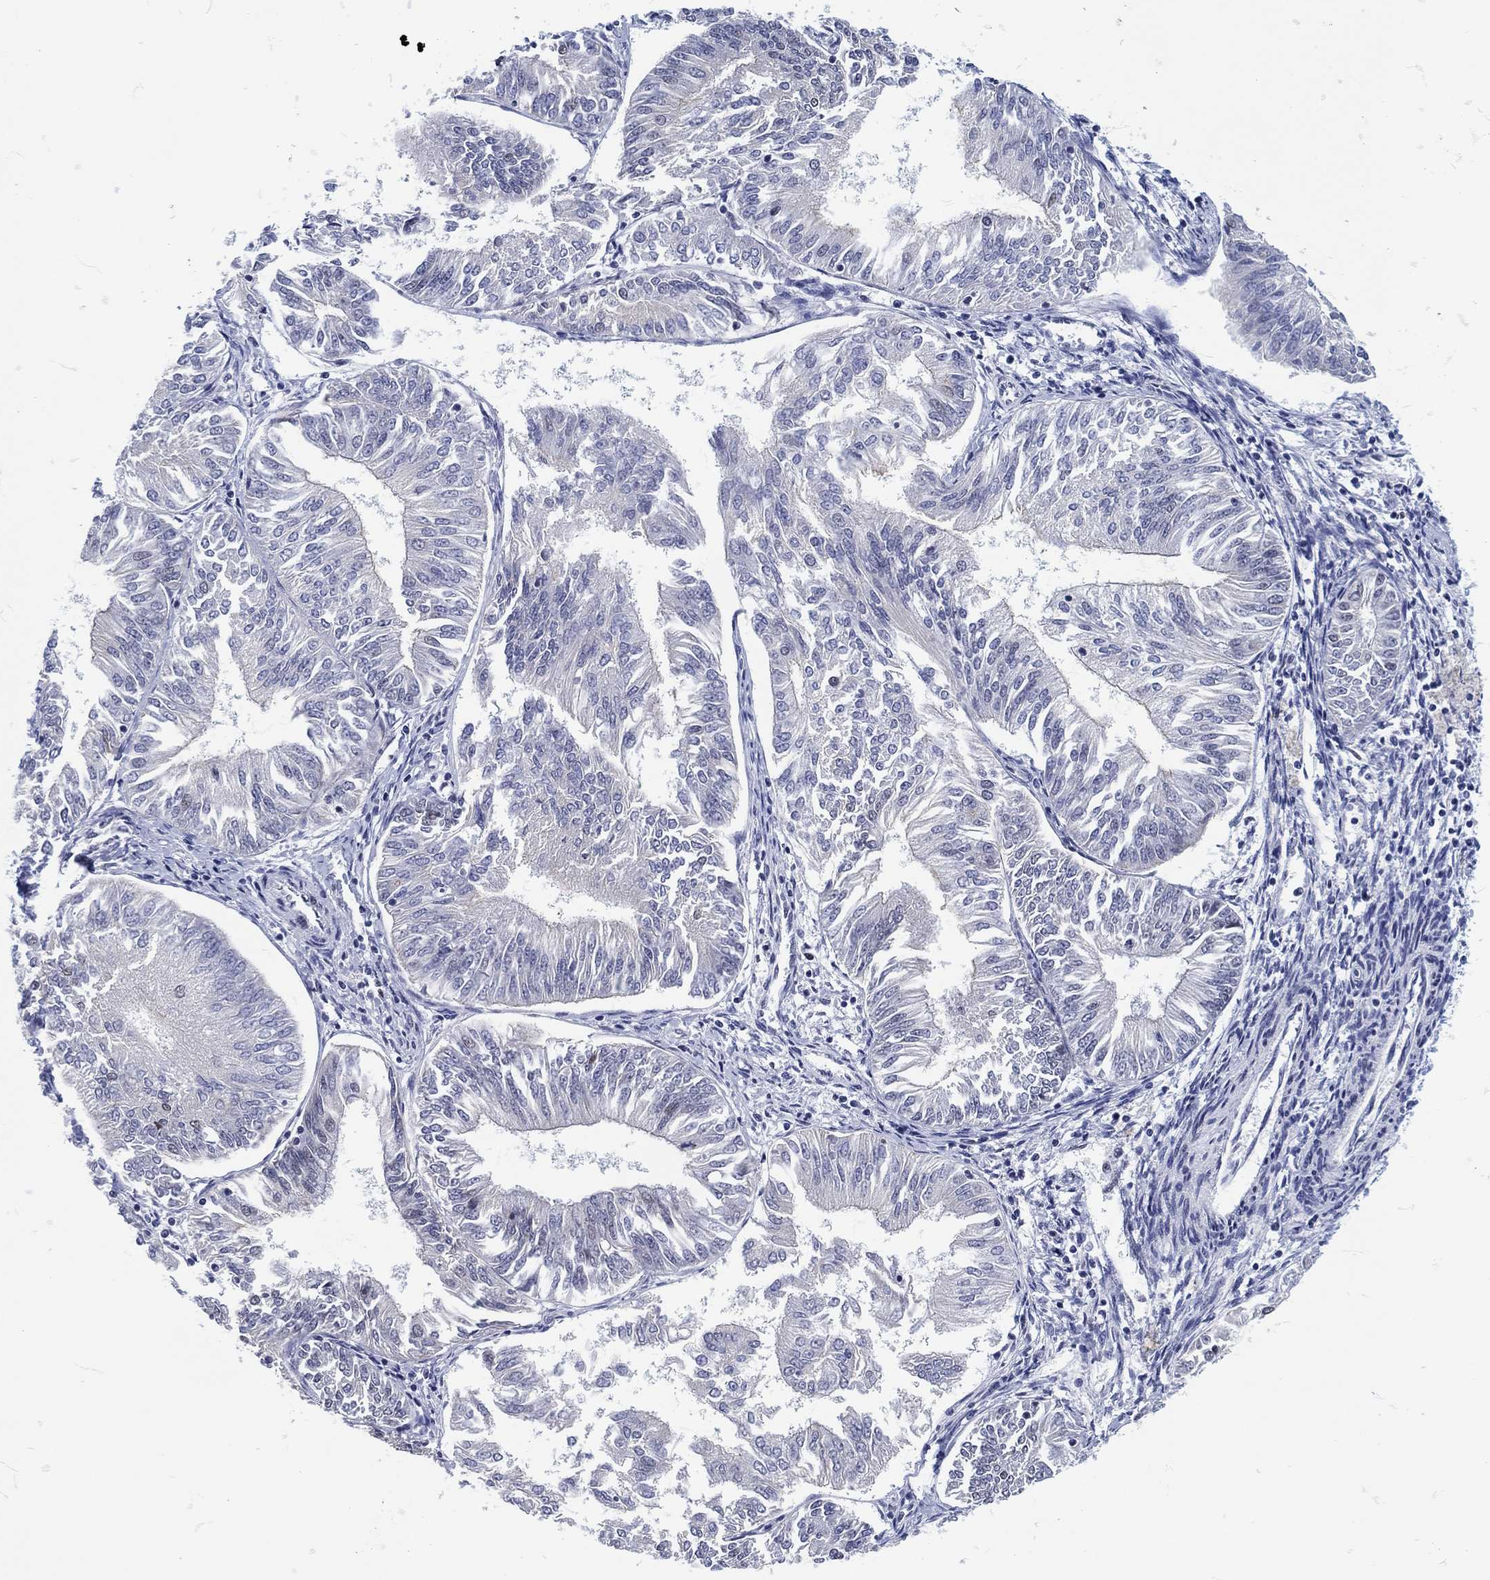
{"staining": {"intensity": "negative", "quantity": "none", "location": "none"}, "tissue": "endometrial cancer", "cell_type": "Tumor cells", "image_type": "cancer", "snomed": [{"axis": "morphology", "description": "Adenocarcinoma, NOS"}, {"axis": "topography", "description": "Endometrium"}], "caption": "Tumor cells are negative for brown protein staining in adenocarcinoma (endometrial).", "gene": "MAPK8IP1", "patient": {"sex": "female", "age": 58}}